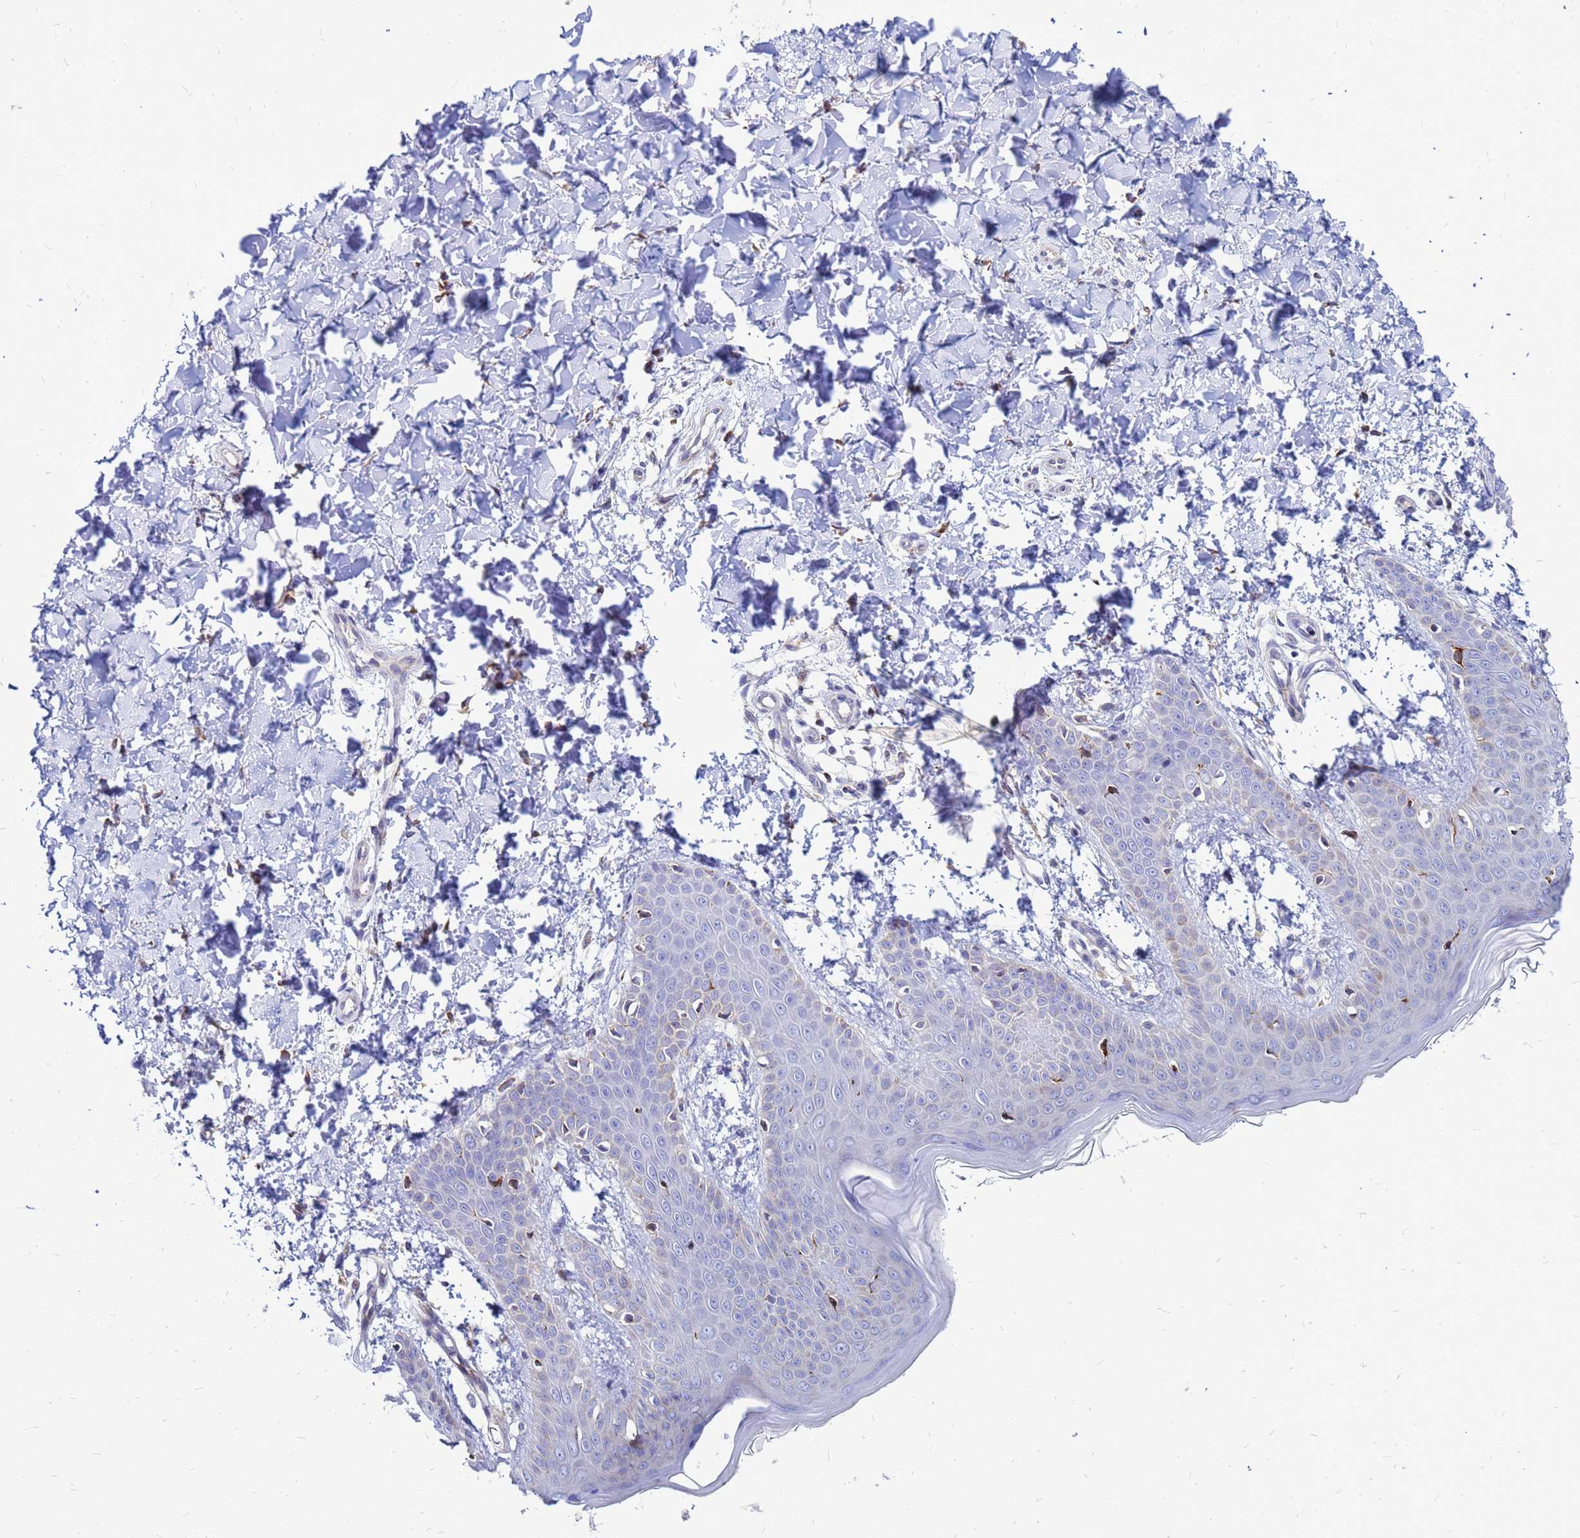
{"staining": {"intensity": "negative", "quantity": "none", "location": "none"}, "tissue": "skin", "cell_type": "Fibroblasts", "image_type": "normal", "snomed": [{"axis": "morphology", "description": "Normal tissue, NOS"}, {"axis": "topography", "description": "Skin"}], "caption": "Immunohistochemical staining of benign skin displays no significant expression in fibroblasts.", "gene": "FHIP1A", "patient": {"sex": "male", "age": 36}}